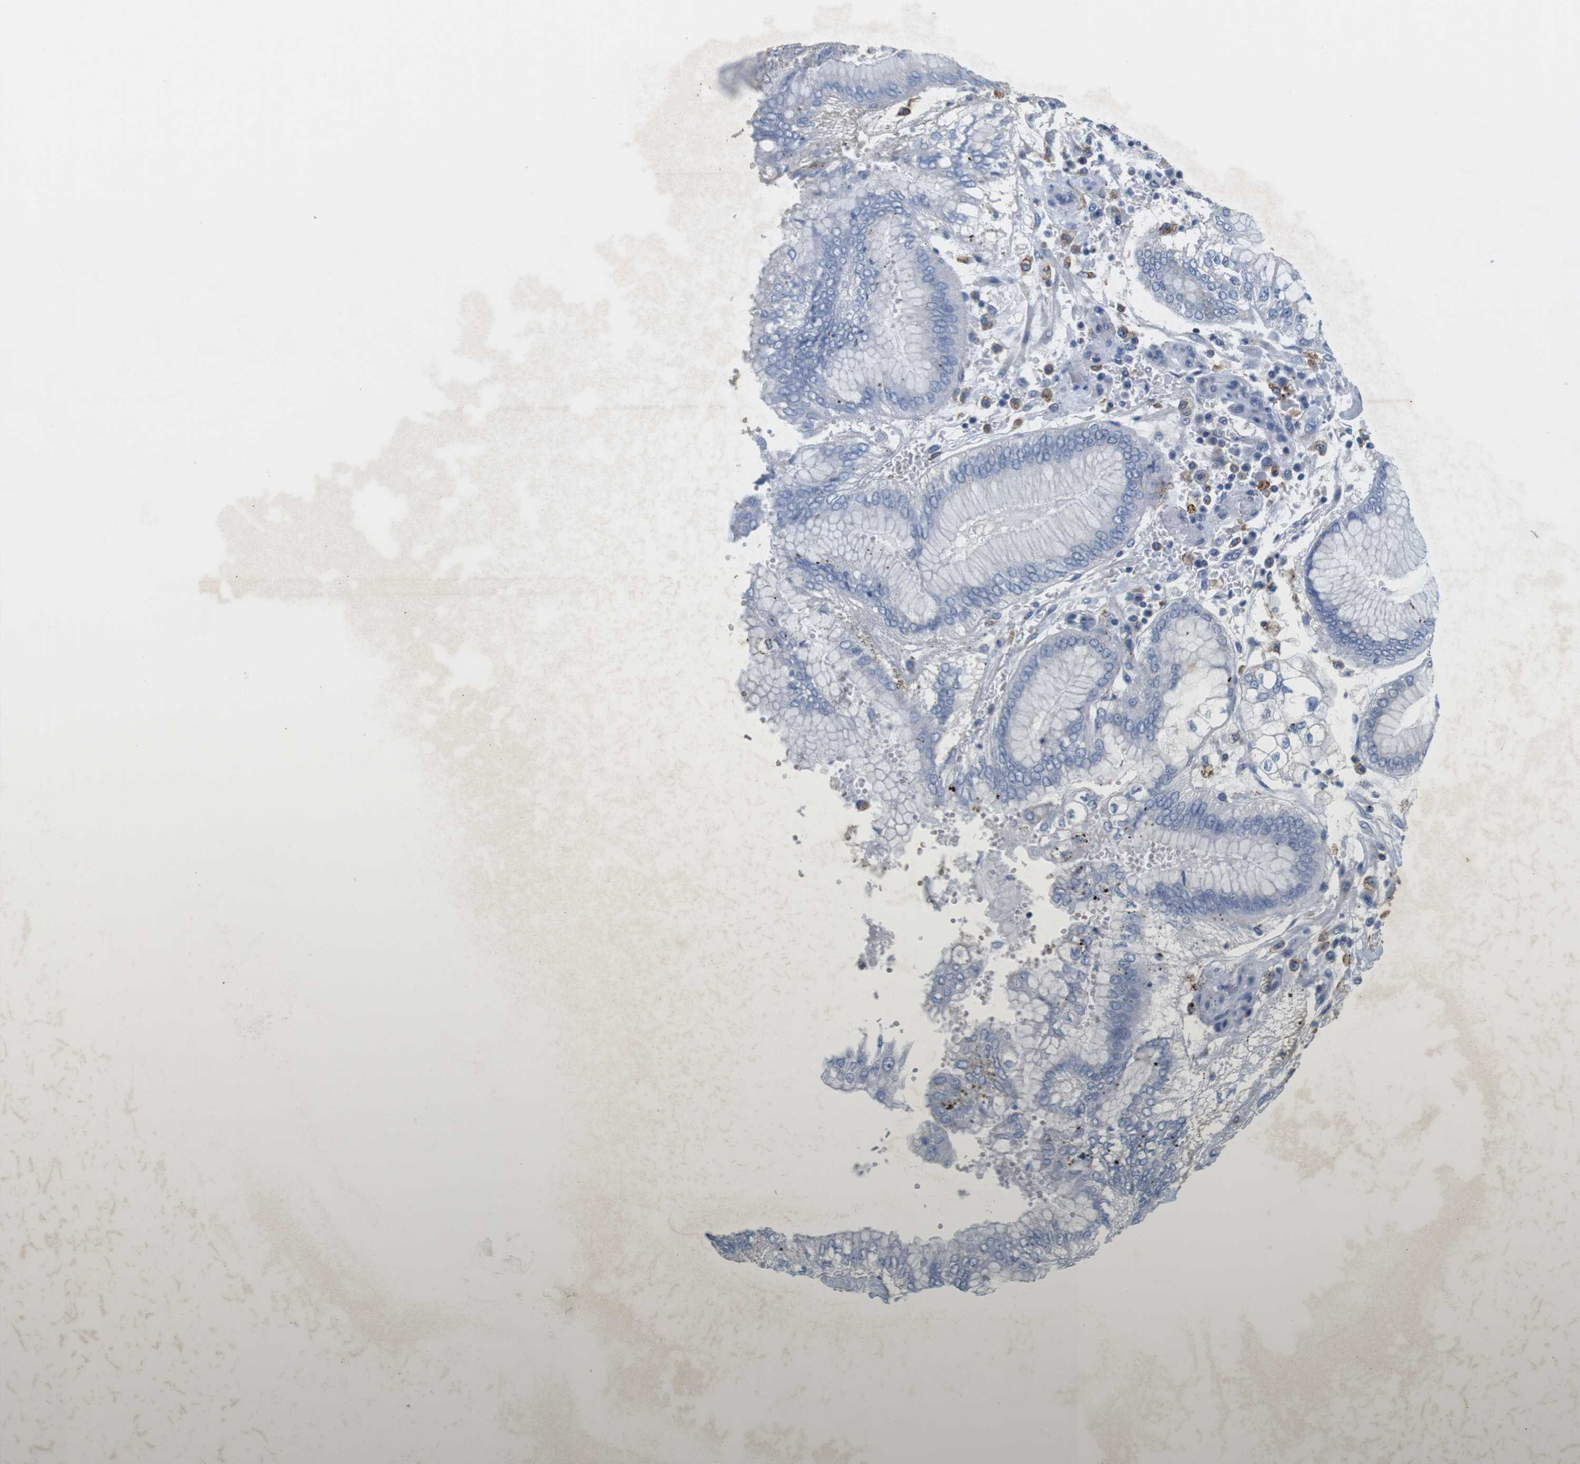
{"staining": {"intensity": "negative", "quantity": "none", "location": "none"}, "tissue": "stomach cancer", "cell_type": "Tumor cells", "image_type": "cancer", "snomed": [{"axis": "morphology", "description": "Adenocarcinoma, NOS"}, {"axis": "topography", "description": "Stomach"}], "caption": "Immunohistochemistry (IHC) micrograph of neoplastic tissue: stomach cancer stained with DAB (3,3'-diaminobenzidine) reveals no significant protein expression in tumor cells. The staining was performed using DAB (3,3'-diaminobenzidine) to visualize the protein expression in brown, while the nuclei were stained in blue with hematoxylin (Magnification: 20x).", "gene": "CNGA2", "patient": {"sex": "male", "age": 76}}